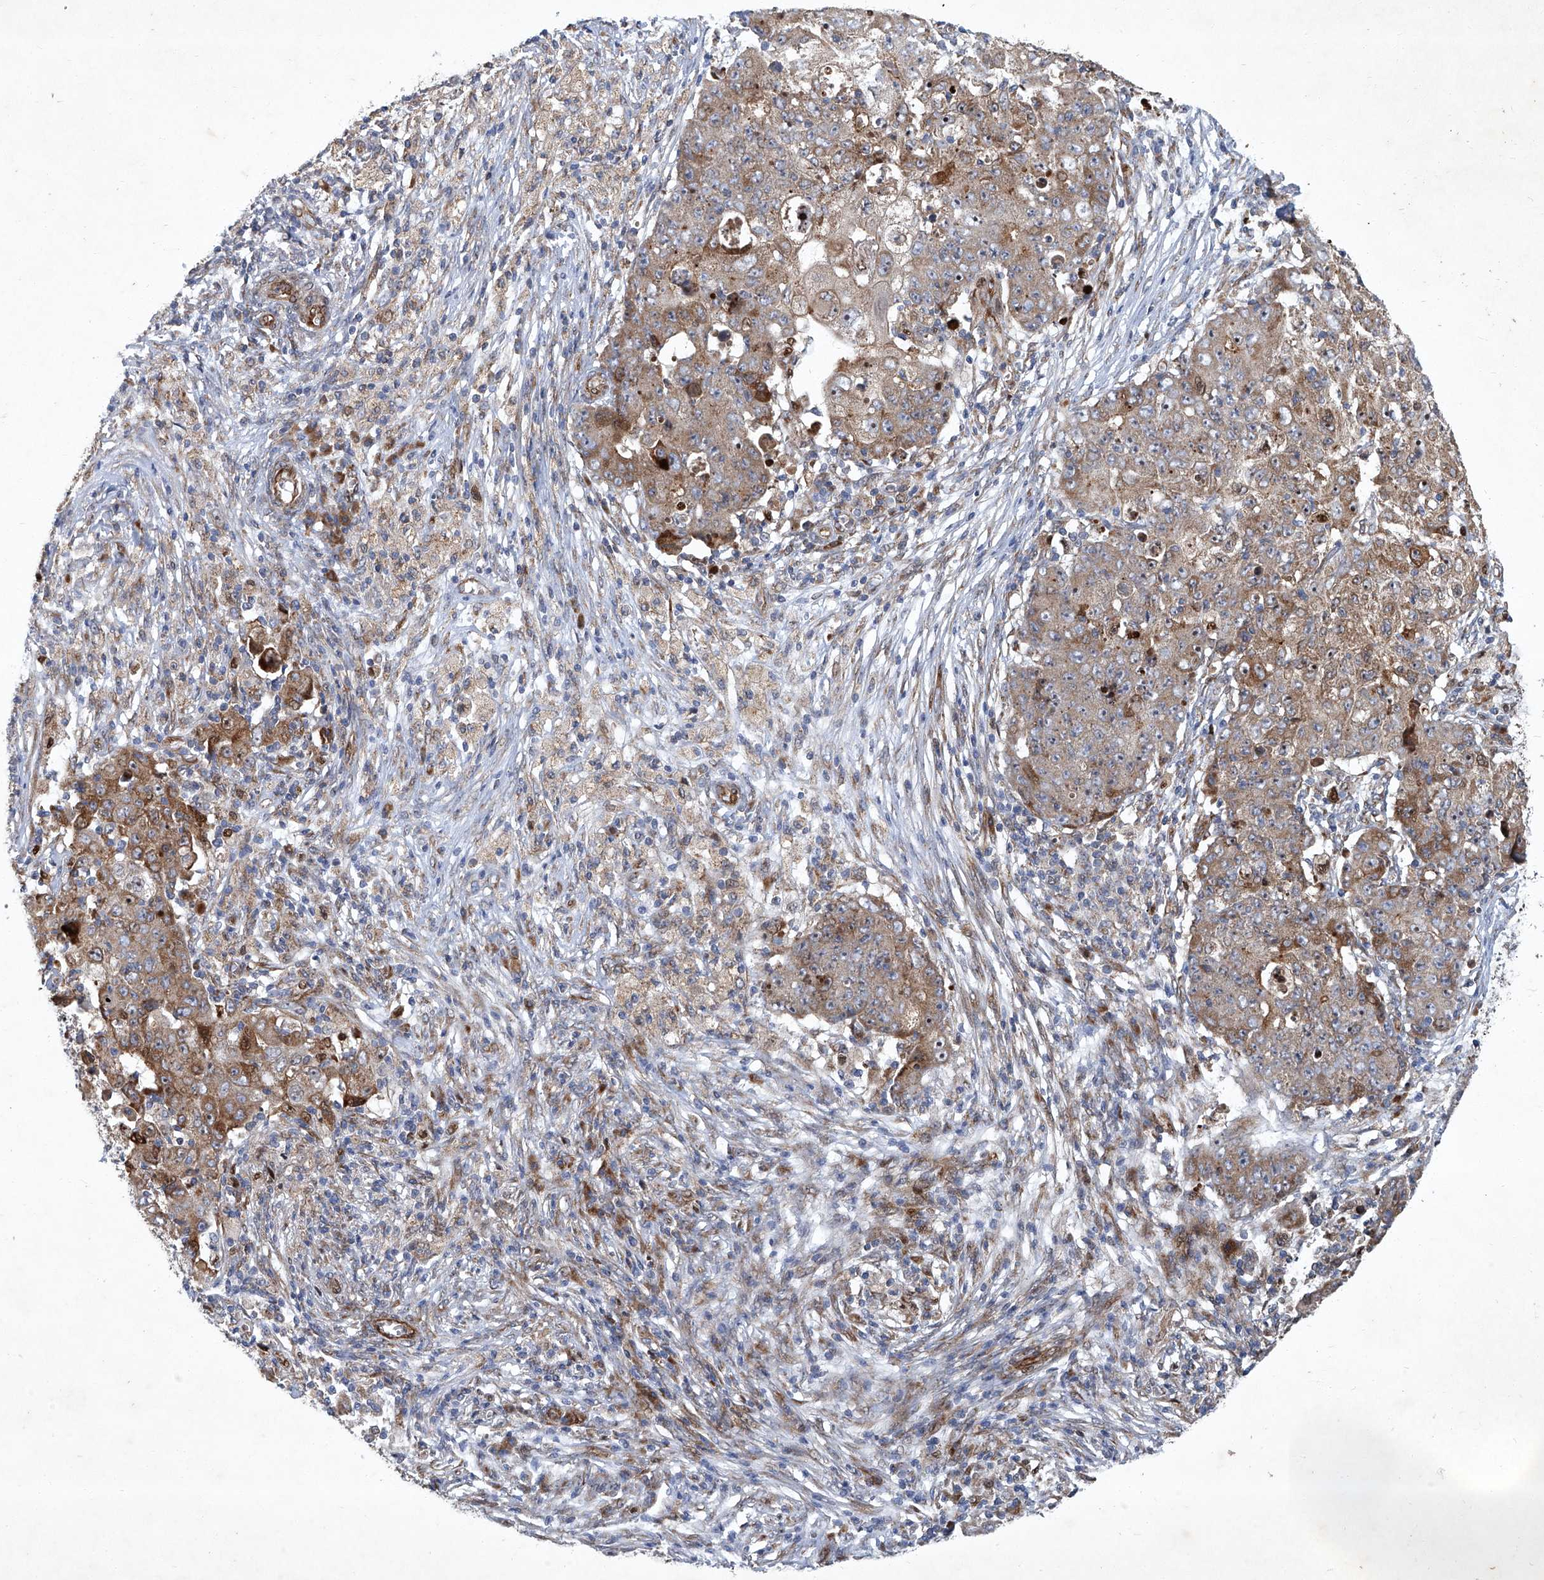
{"staining": {"intensity": "moderate", "quantity": "25%-75%", "location": "cytoplasmic/membranous"}, "tissue": "ovarian cancer", "cell_type": "Tumor cells", "image_type": "cancer", "snomed": [{"axis": "morphology", "description": "Carcinoma, endometroid"}, {"axis": "topography", "description": "Ovary"}], "caption": "Immunohistochemistry (IHC) histopathology image of neoplastic tissue: human ovarian cancer stained using IHC reveals medium levels of moderate protein expression localized specifically in the cytoplasmic/membranous of tumor cells, appearing as a cytoplasmic/membranous brown color.", "gene": "GPR132", "patient": {"sex": "female", "age": 42}}